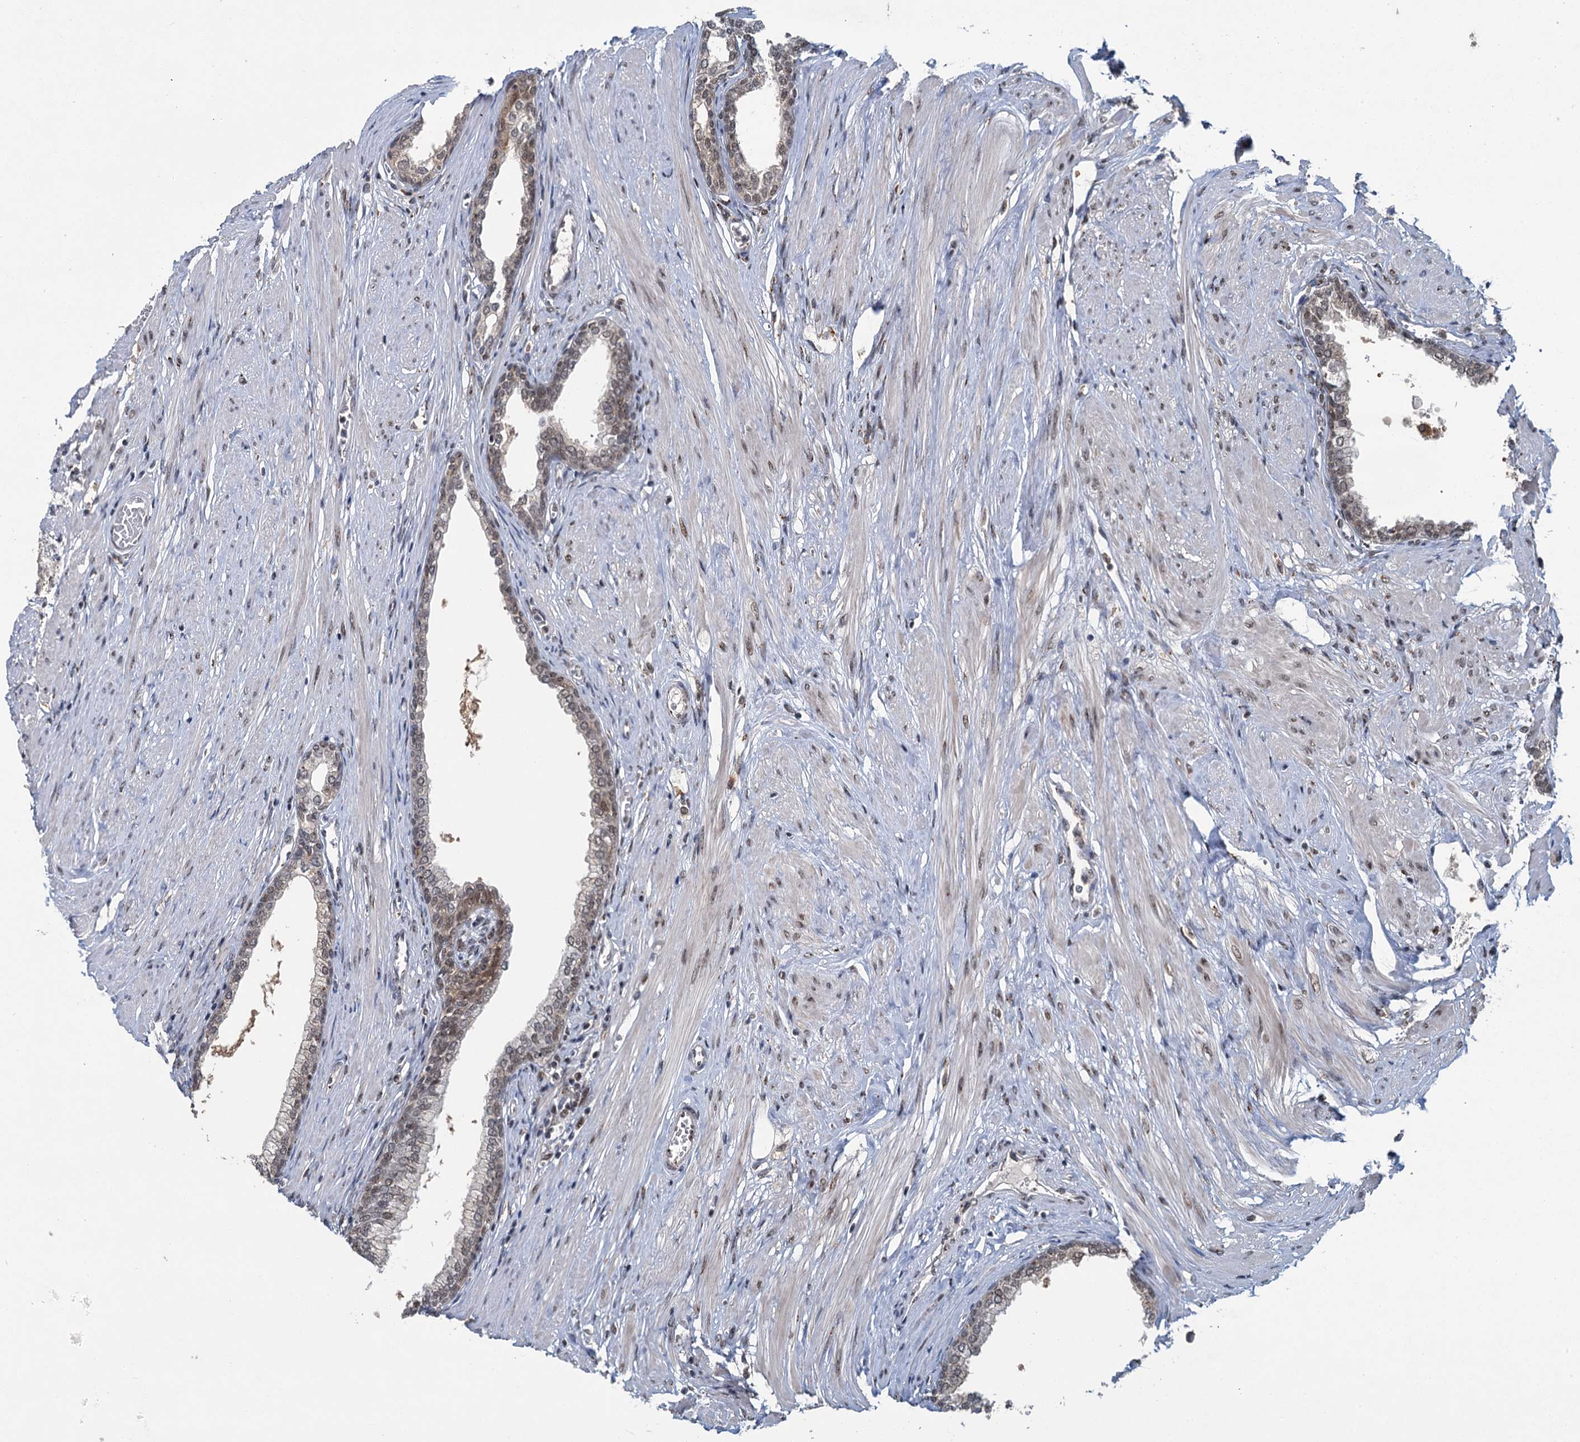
{"staining": {"intensity": "moderate", "quantity": ">75%", "location": "nuclear"}, "tissue": "prostate", "cell_type": "Glandular cells", "image_type": "normal", "snomed": [{"axis": "morphology", "description": "Normal tissue, NOS"}, {"axis": "morphology", "description": "Urothelial carcinoma, Low grade"}, {"axis": "topography", "description": "Urinary bladder"}, {"axis": "topography", "description": "Prostate"}], "caption": "Protein expression by immunohistochemistry reveals moderate nuclear expression in approximately >75% of glandular cells in normal prostate. (DAB (3,3'-diaminobenzidine) = brown stain, brightfield microscopy at high magnification).", "gene": "PPHLN1", "patient": {"sex": "male", "age": 60}}